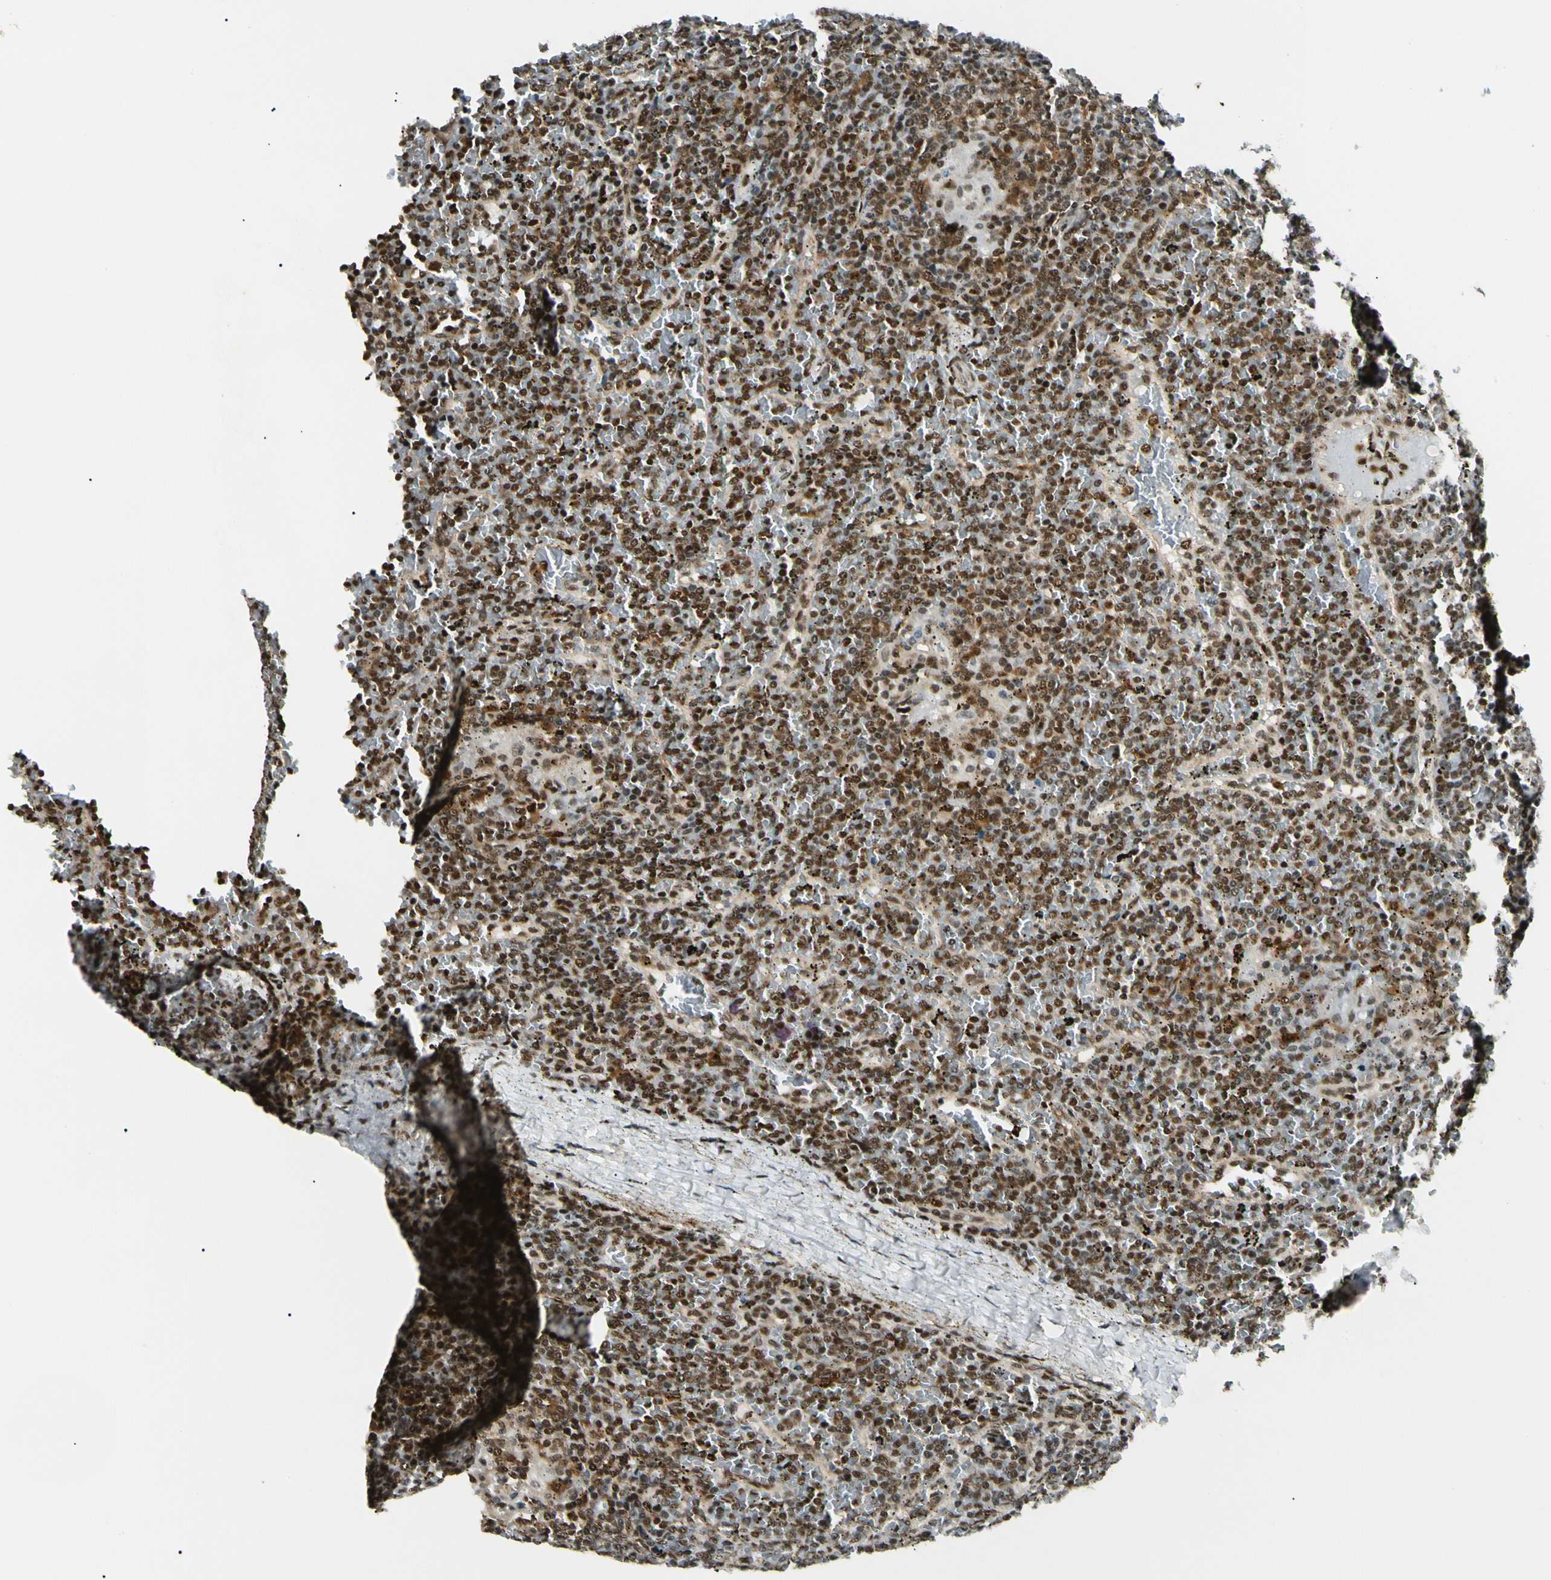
{"staining": {"intensity": "strong", "quantity": ">75%", "location": "cytoplasmic/membranous,nuclear"}, "tissue": "lymphoma", "cell_type": "Tumor cells", "image_type": "cancer", "snomed": [{"axis": "morphology", "description": "Malignant lymphoma, non-Hodgkin's type, Low grade"}, {"axis": "topography", "description": "Spleen"}], "caption": "Strong cytoplasmic/membranous and nuclear positivity for a protein is appreciated in approximately >75% of tumor cells of lymphoma using immunohistochemistry.", "gene": "FUS", "patient": {"sex": "female", "age": 19}}